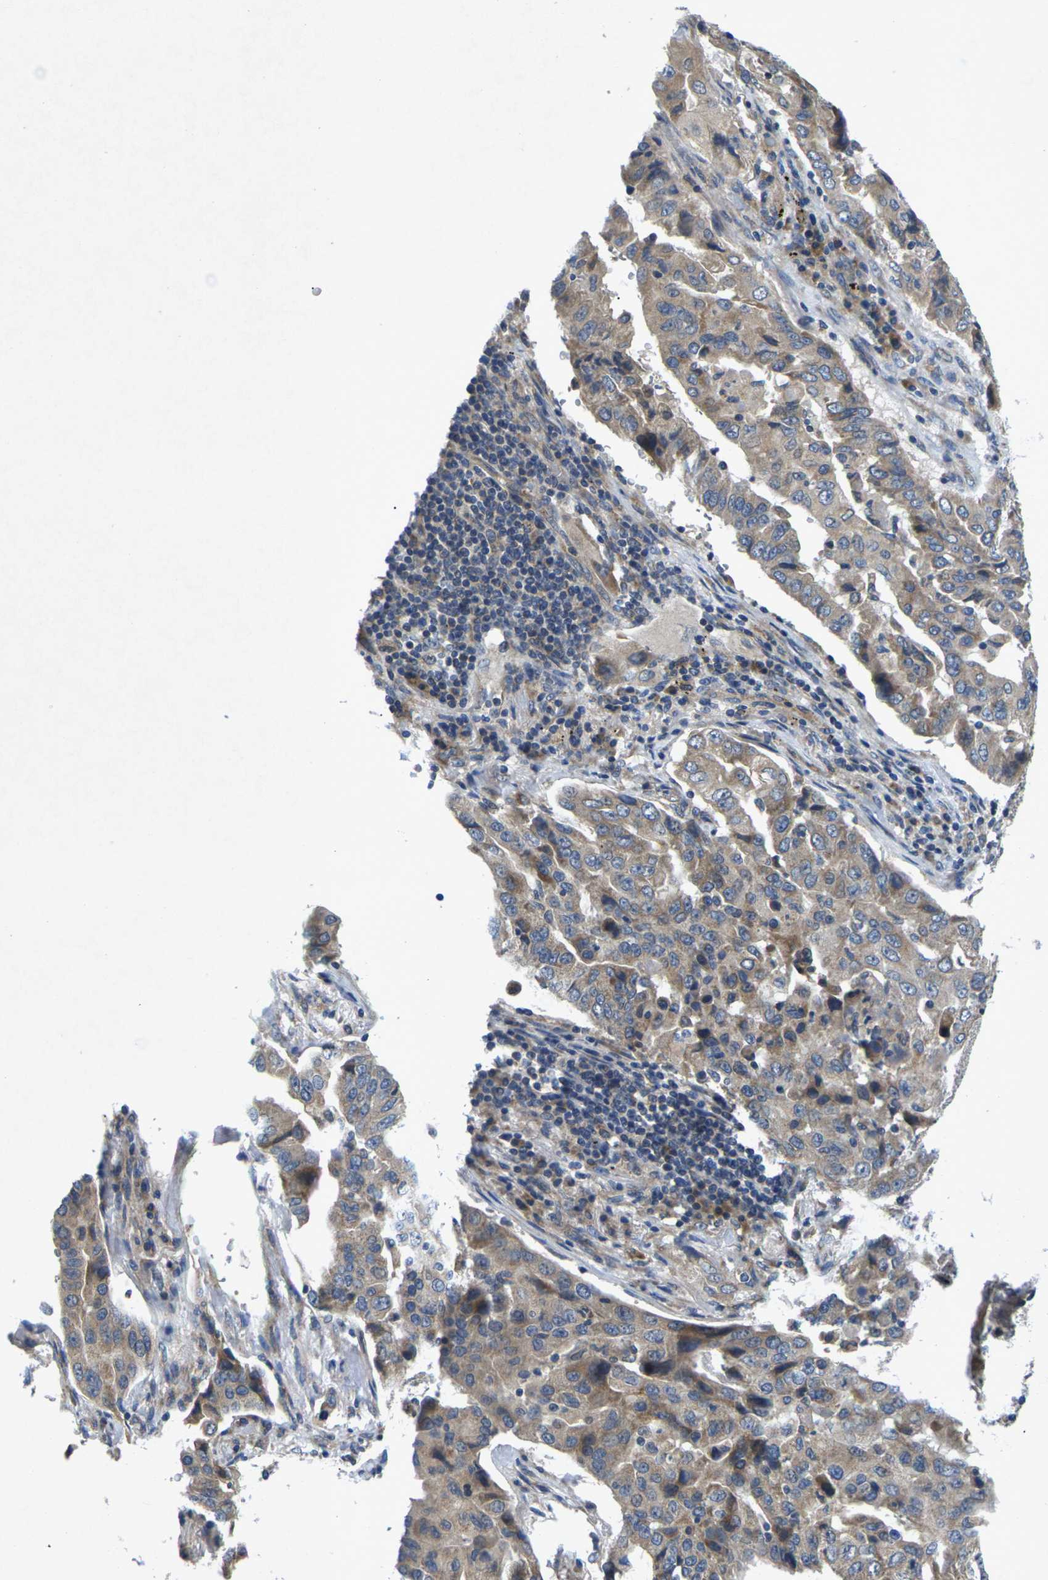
{"staining": {"intensity": "moderate", "quantity": ">75%", "location": "cytoplasmic/membranous"}, "tissue": "lung cancer", "cell_type": "Tumor cells", "image_type": "cancer", "snomed": [{"axis": "morphology", "description": "Adenocarcinoma, NOS"}, {"axis": "topography", "description": "Lung"}], "caption": "DAB immunohistochemical staining of human lung adenocarcinoma demonstrates moderate cytoplasmic/membranous protein staining in about >75% of tumor cells.", "gene": "KIF1B", "patient": {"sex": "female", "age": 65}}